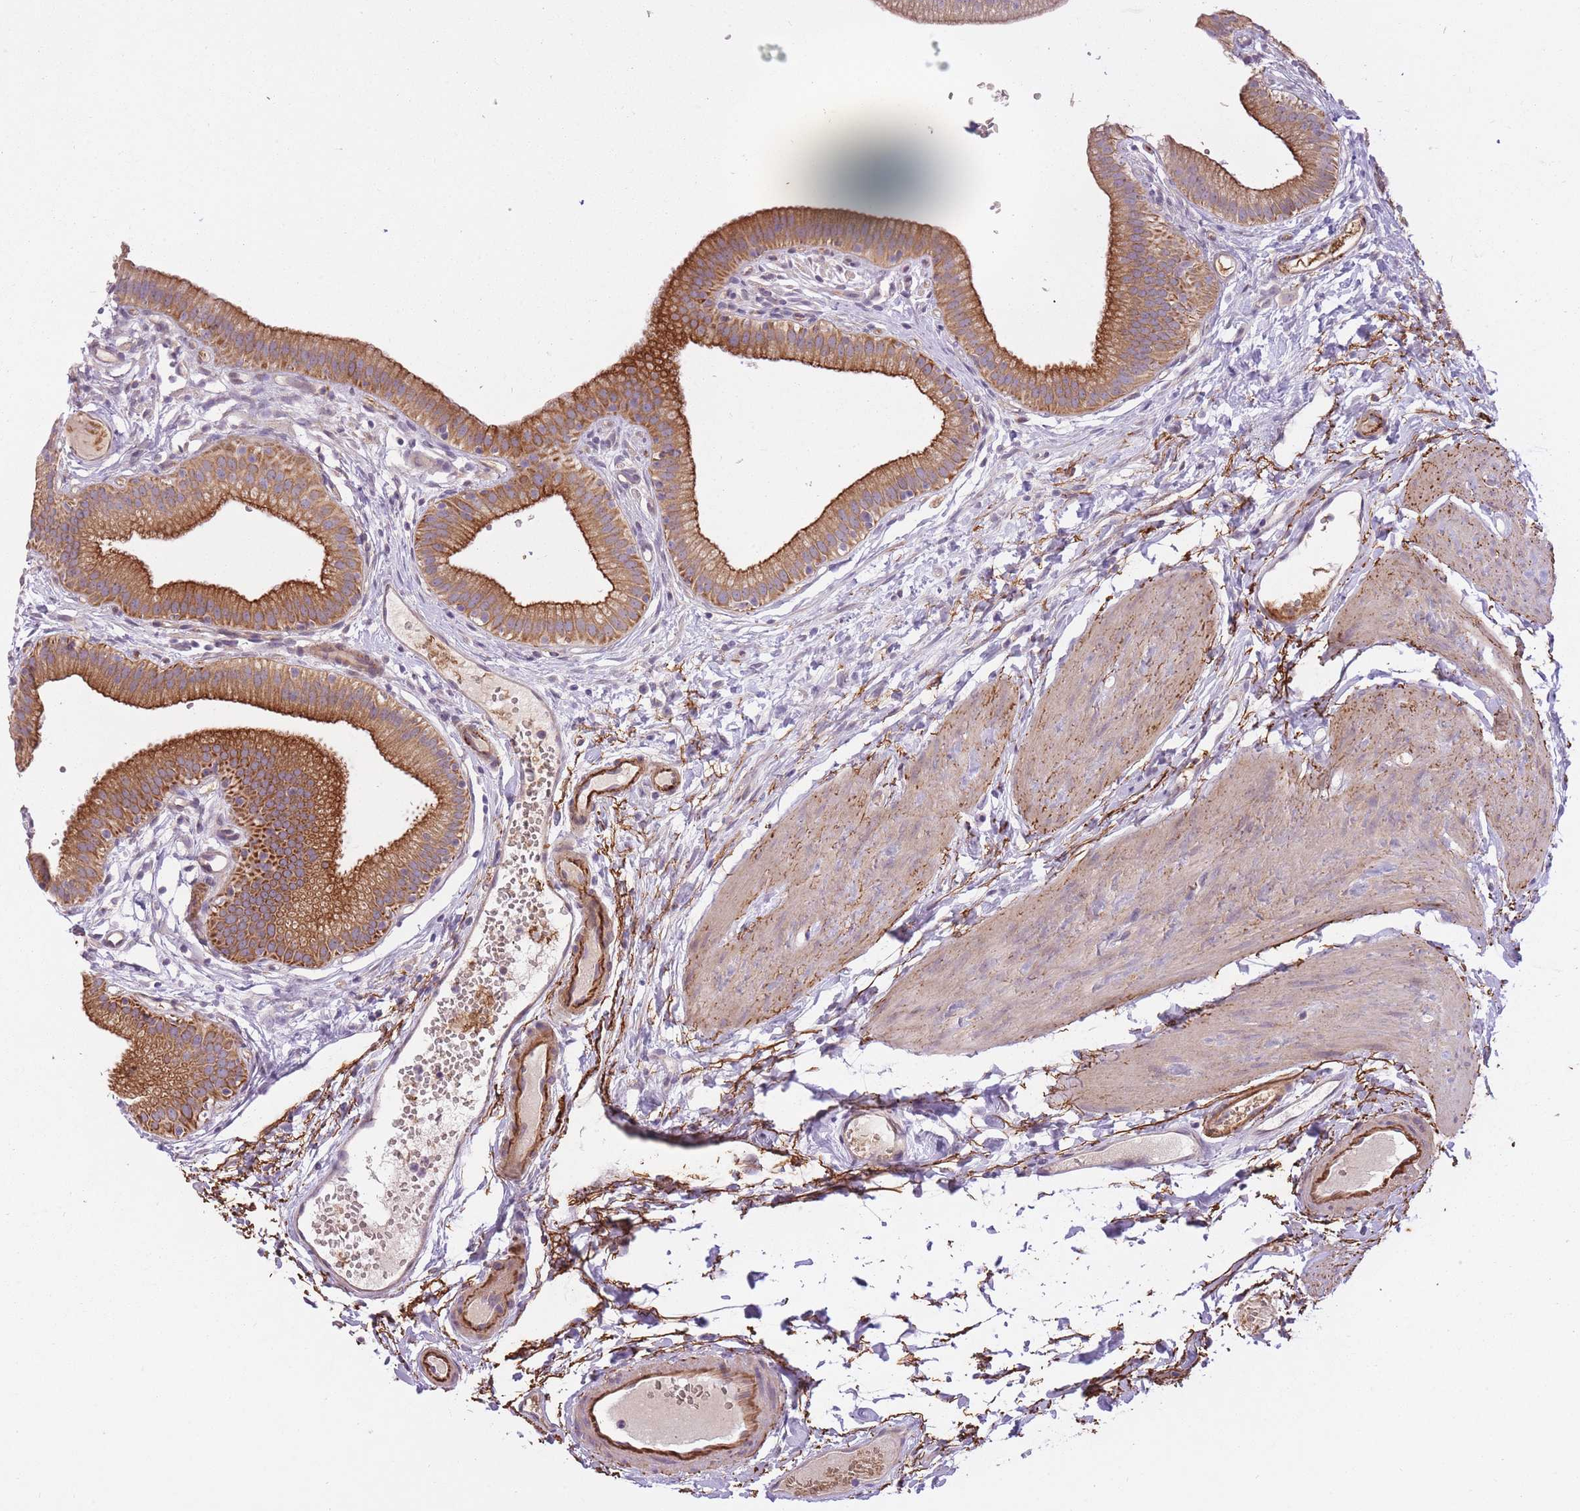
{"staining": {"intensity": "strong", "quantity": ">75%", "location": "cytoplasmic/membranous"}, "tissue": "gallbladder", "cell_type": "Glandular cells", "image_type": "normal", "snomed": [{"axis": "morphology", "description": "Normal tissue, NOS"}, {"axis": "topography", "description": "Gallbladder"}], "caption": "The image exhibits a brown stain indicating the presence of a protein in the cytoplasmic/membranous of glandular cells in gallbladder. (DAB IHC, brown staining for protein, blue staining for nuclei).", "gene": "REV1", "patient": {"sex": "female", "age": 54}}